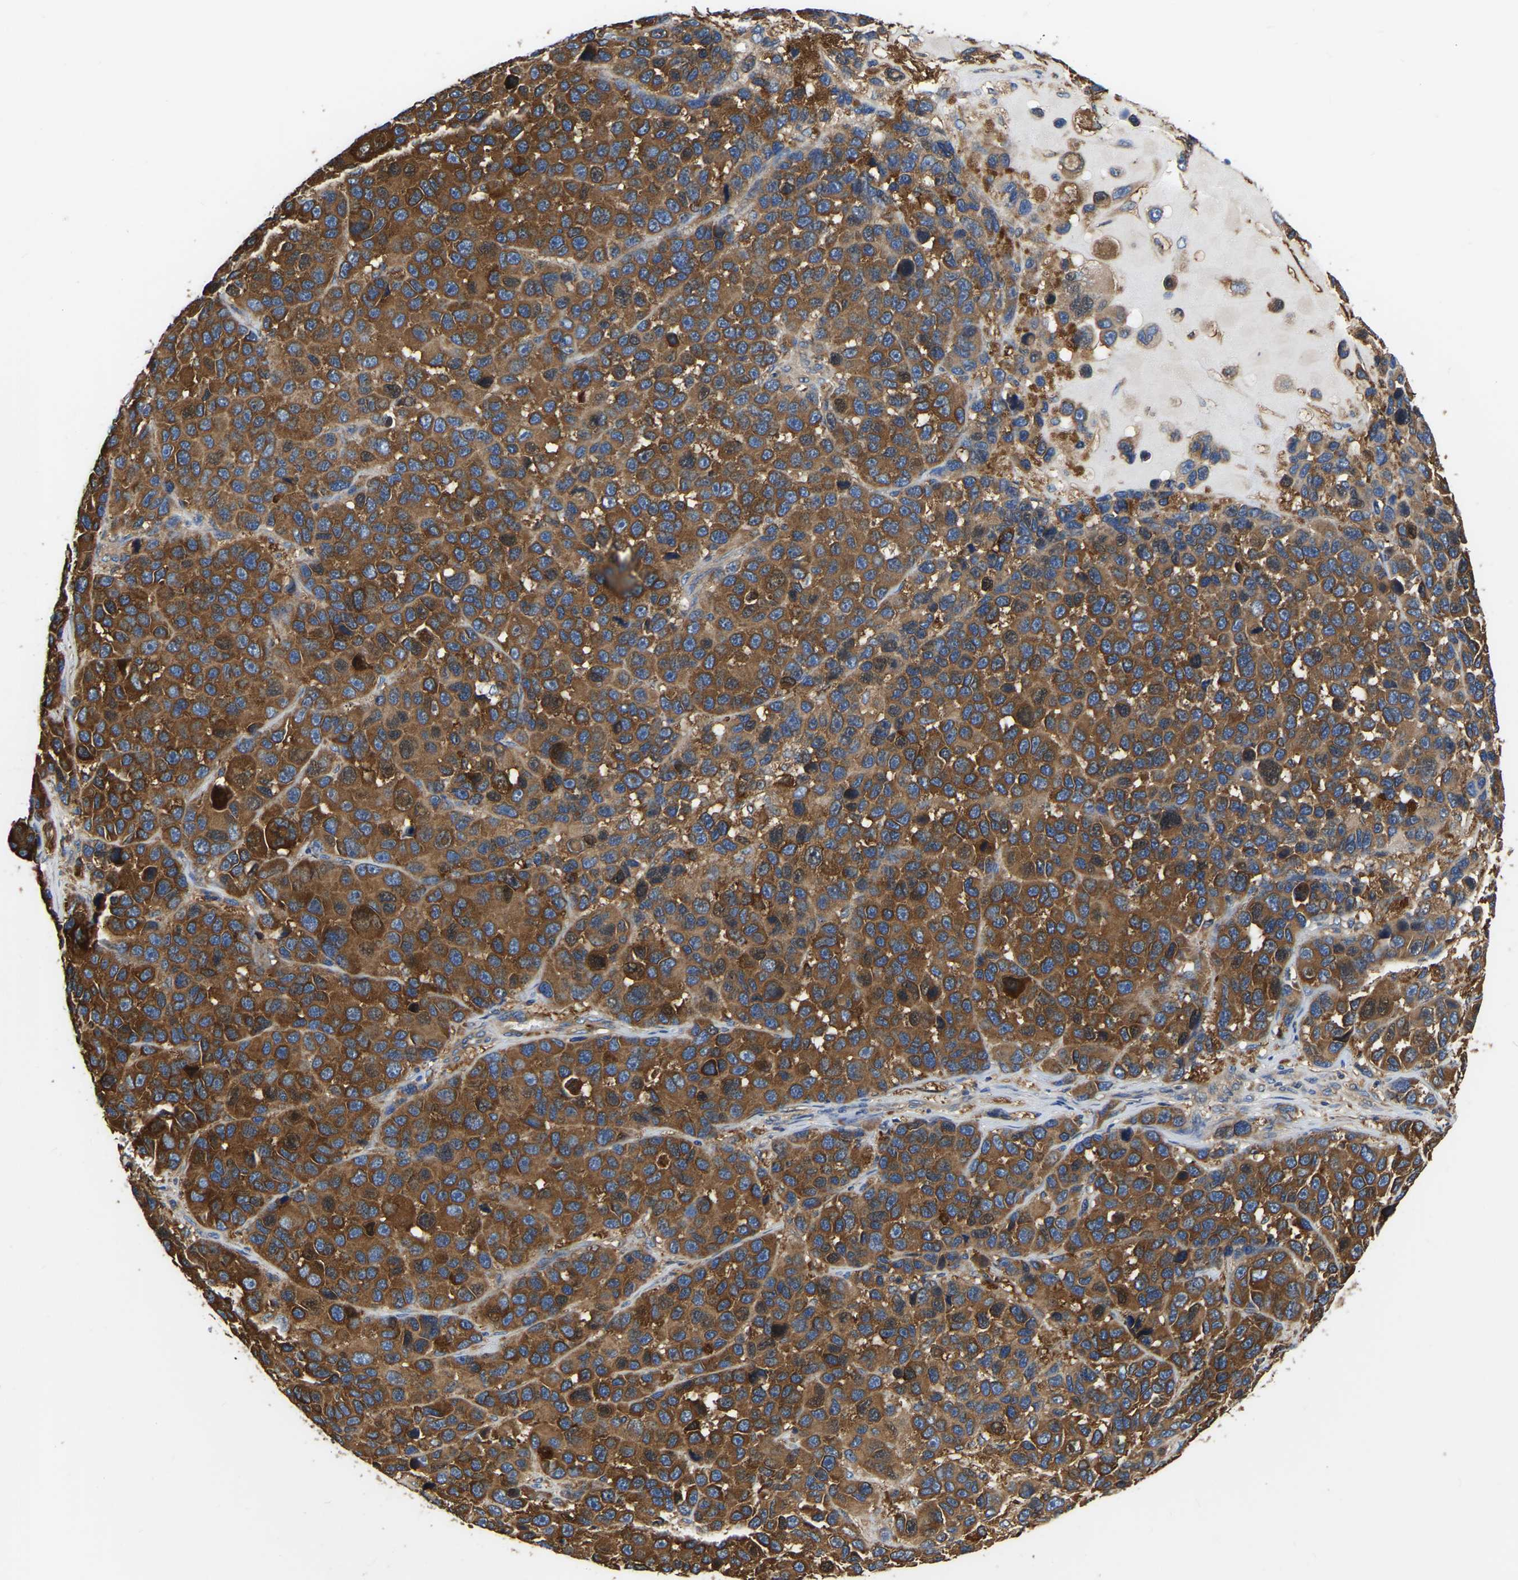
{"staining": {"intensity": "strong", "quantity": ">75%", "location": "cytoplasmic/membranous"}, "tissue": "melanoma", "cell_type": "Tumor cells", "image_type": "cancer", "snomed": [{"axis": "morphology", "description": "Malignant melanoma, NOS"}, {"axis": "topography", "description": "Skin"}], "caption": "A high amount of strong cytoplasmic/membranous positivity is seen in about >75% of tumor cells in melanoma tissue.", "gene": "GARS1", "patient": {"sex": "male", "age": 53}}